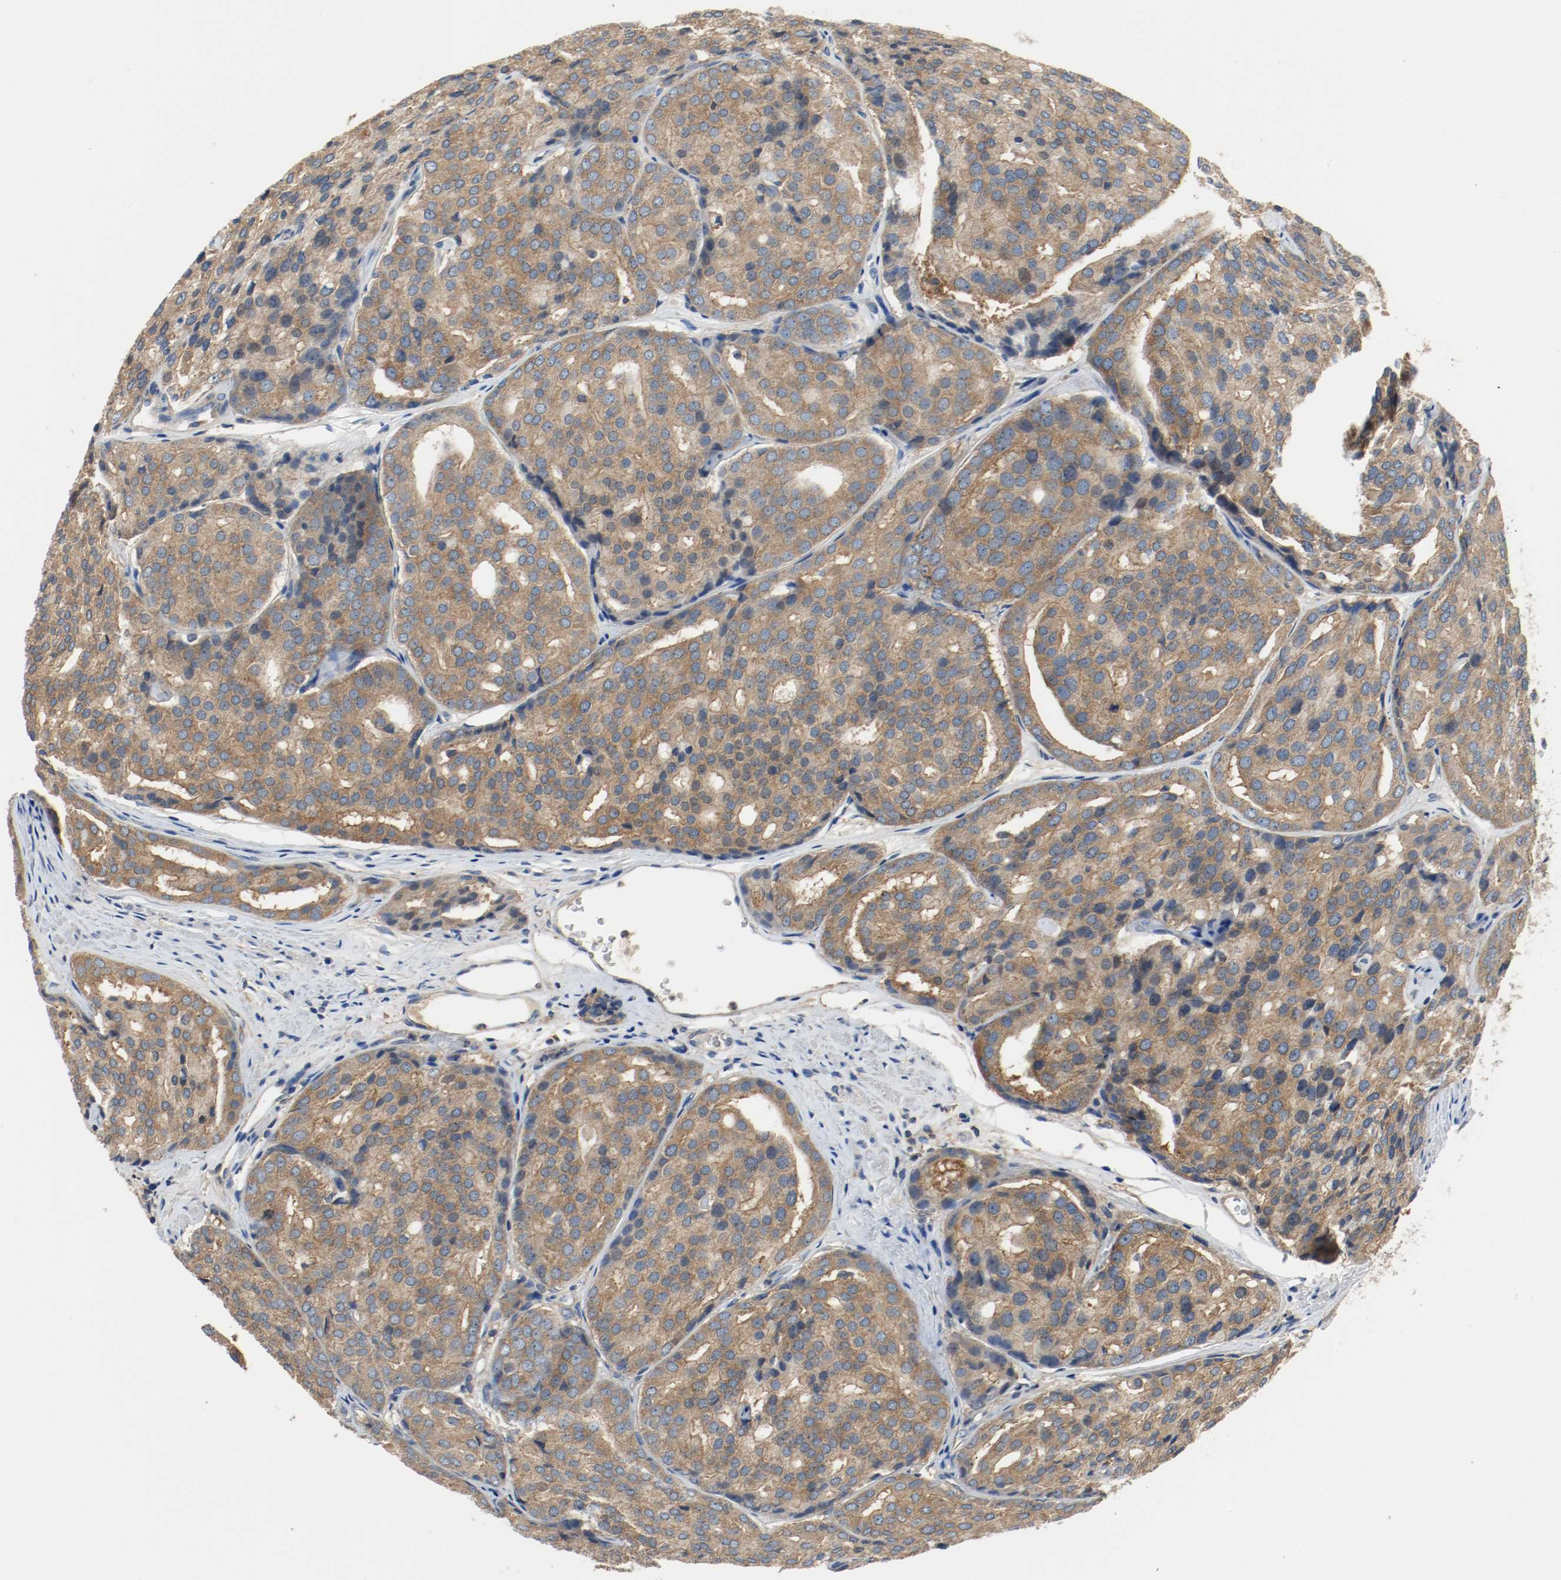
{"staining": {"intensity": "moderate", "quantity": ">75%", "location": "cytoplasmic/membranous"}, "tissue": "prostate cancer", "cell_type": "Tumor cells", "image_type": "cancer", "snomed": [{"axis": "morphology", "description": "Adenocarcinoma, High grade"}, {"axis": "topography", "description": "Prostate"}], "caption": "An image showing moderate cytoplasmic/membranous staining in approximately >75% of tumor cells in prostate adenocarcinoma (high-grade), as visualized by brown immunohistochemical staining.", "gene": "HGS", "patient": {"sex": "male", "age": 64}}